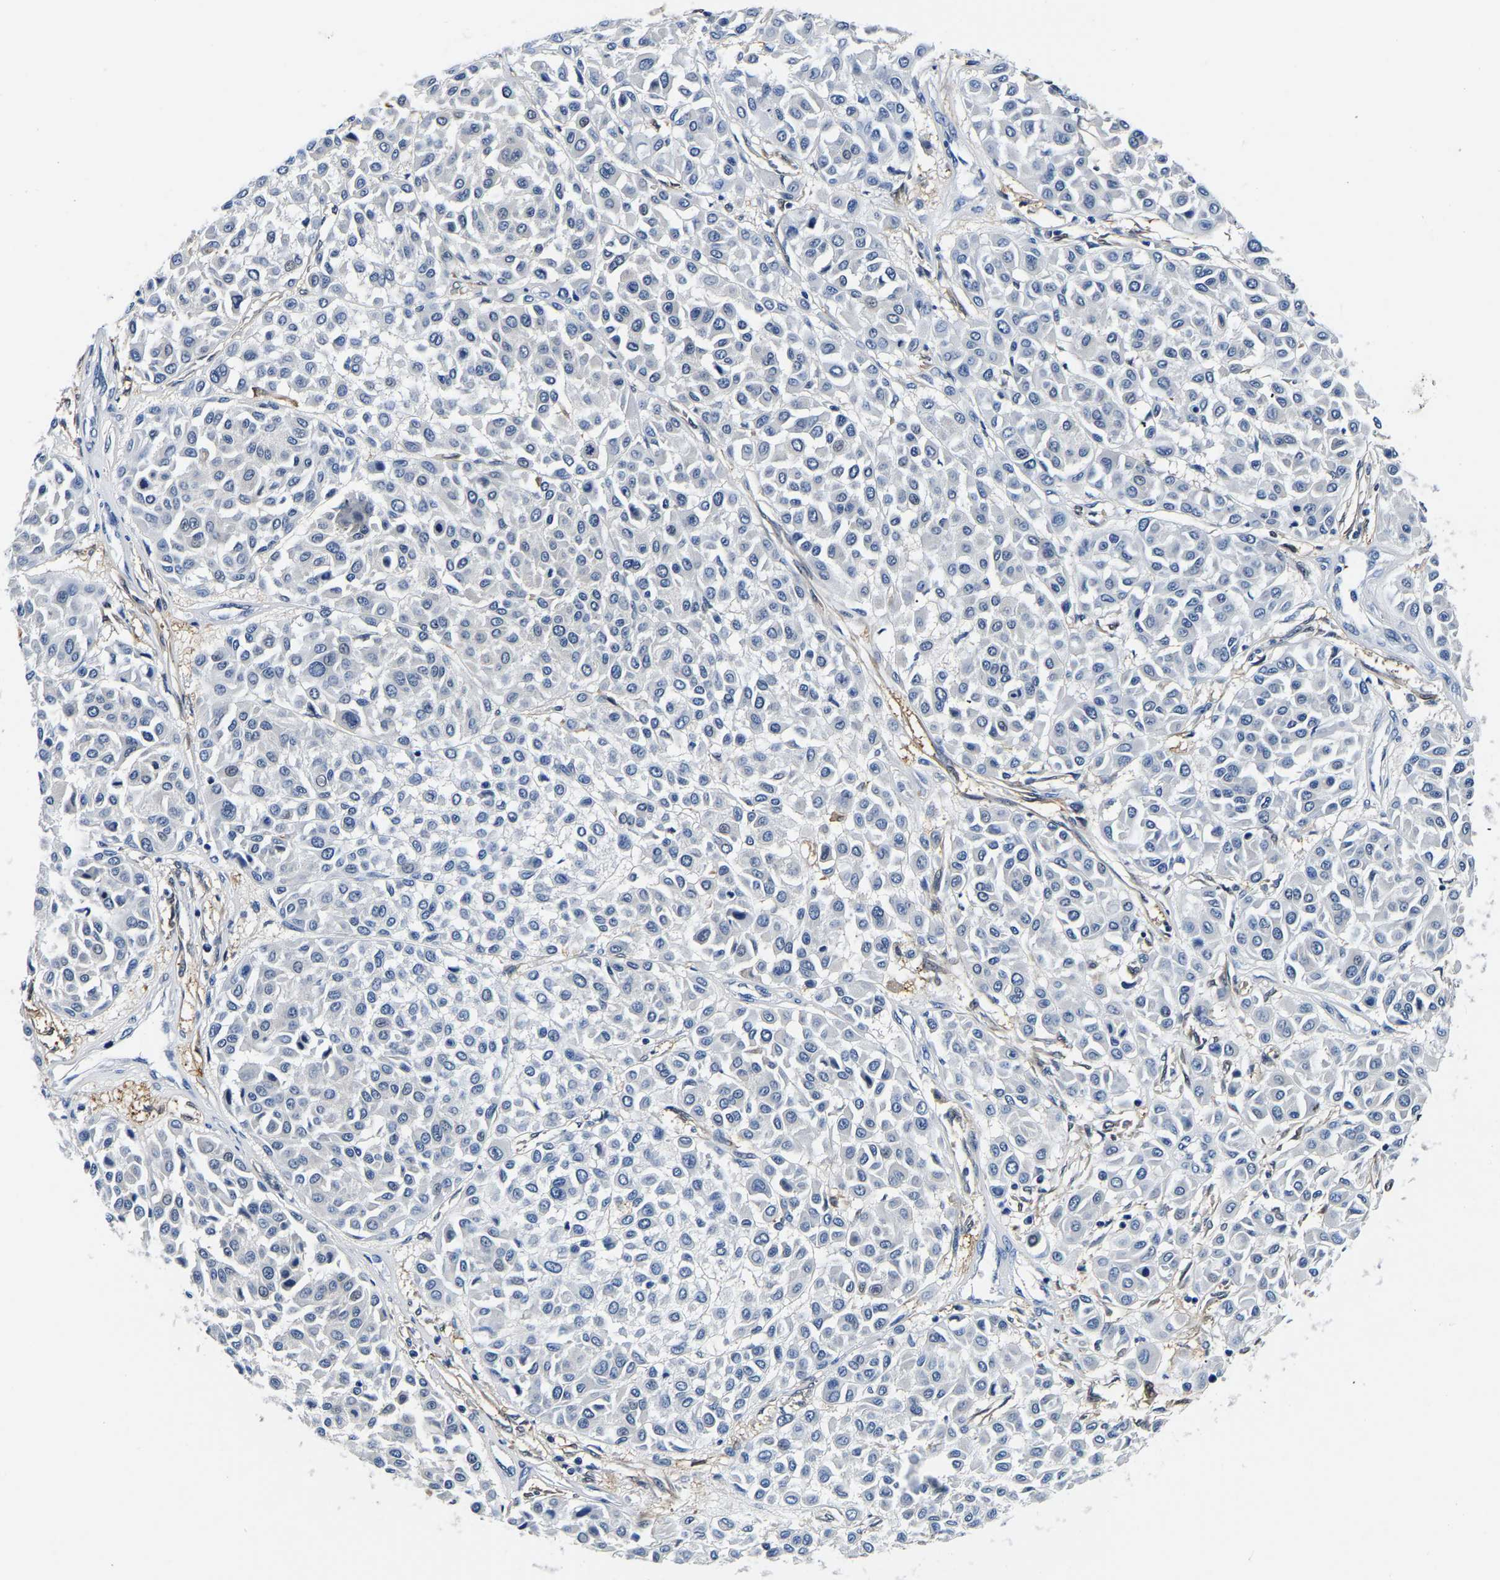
{"staining": {"intensity": "negative", "quantity": "none", "location": "none"}, "tissue": "melanoma", "cell_type": "Tumor cells", "image_type": "cancer", "snomed": [{"axis": "morphology", "description": "Malignant melanoma, Metastatic site"}, {"axis": "topography", "description": "Soft tissue"}], "caption": "DAB (3,3'-diaminobenzidine) immunohistochemical staining of human malignant melanoma (metastatic site) displays no significant positivity in tumor cells.", "gene": "ACO1", "patient": {"sex": "male", "age": 41}}